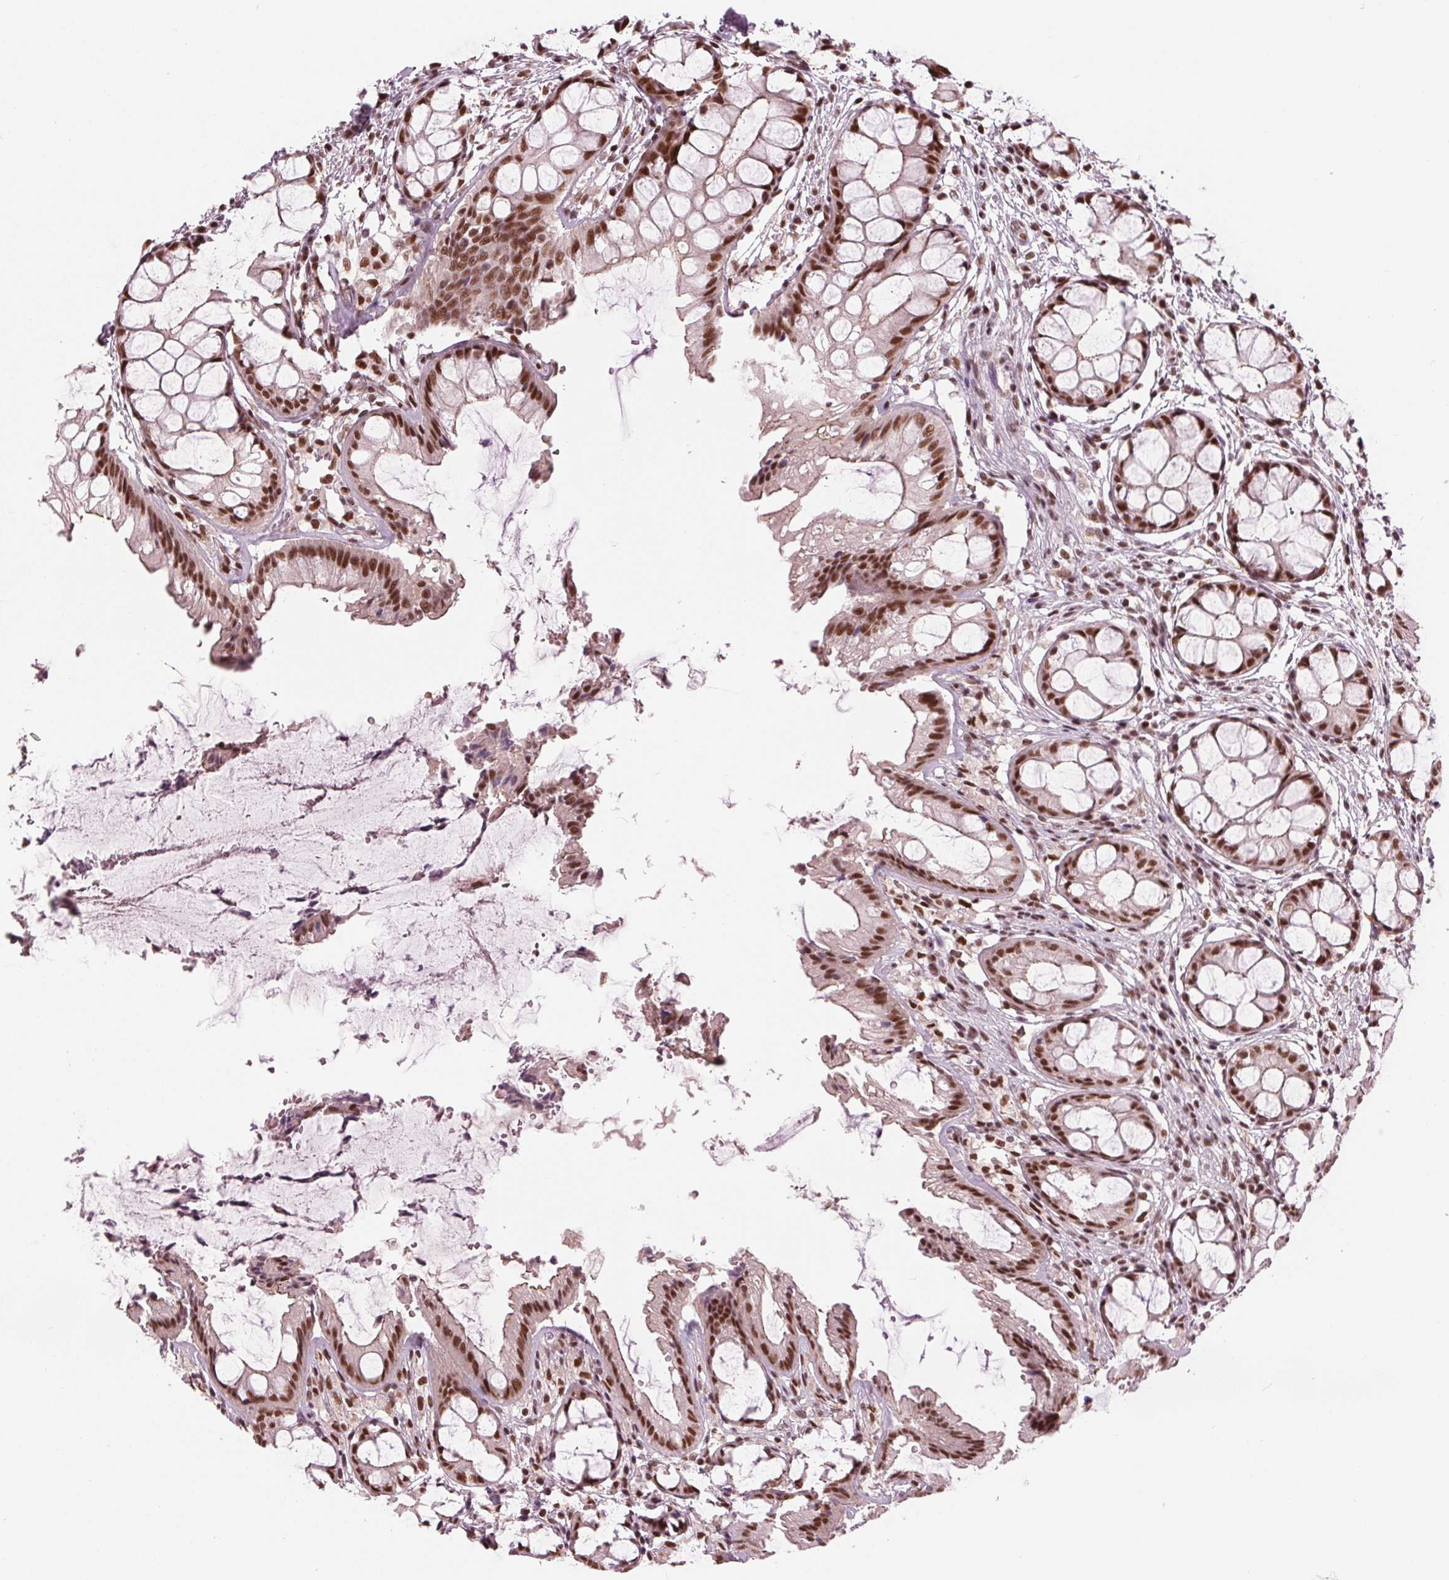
{"staining": {"intensity": "strong", "quantity": ">75%", "location": "cytoplasmic/membranous,nuclear"}, "tissue": "rectum", "cell_type": "Glandular cells", "image_type": "normal", "snomed": [{"axis": "morphology", "description": "Normal tissue, NOS"}, {"axis": "topography", "description": "Rectum"}], "caption": "Rectum stained with DAB (3,3'-diaminobenzidine) immunohistochemistry shows high levels of strong cytoplasmic/membranous,nuclear expression in about >75% of glandular cells.", "gene": "LSM2", "patient": {"sex": "female", "age": 62}}